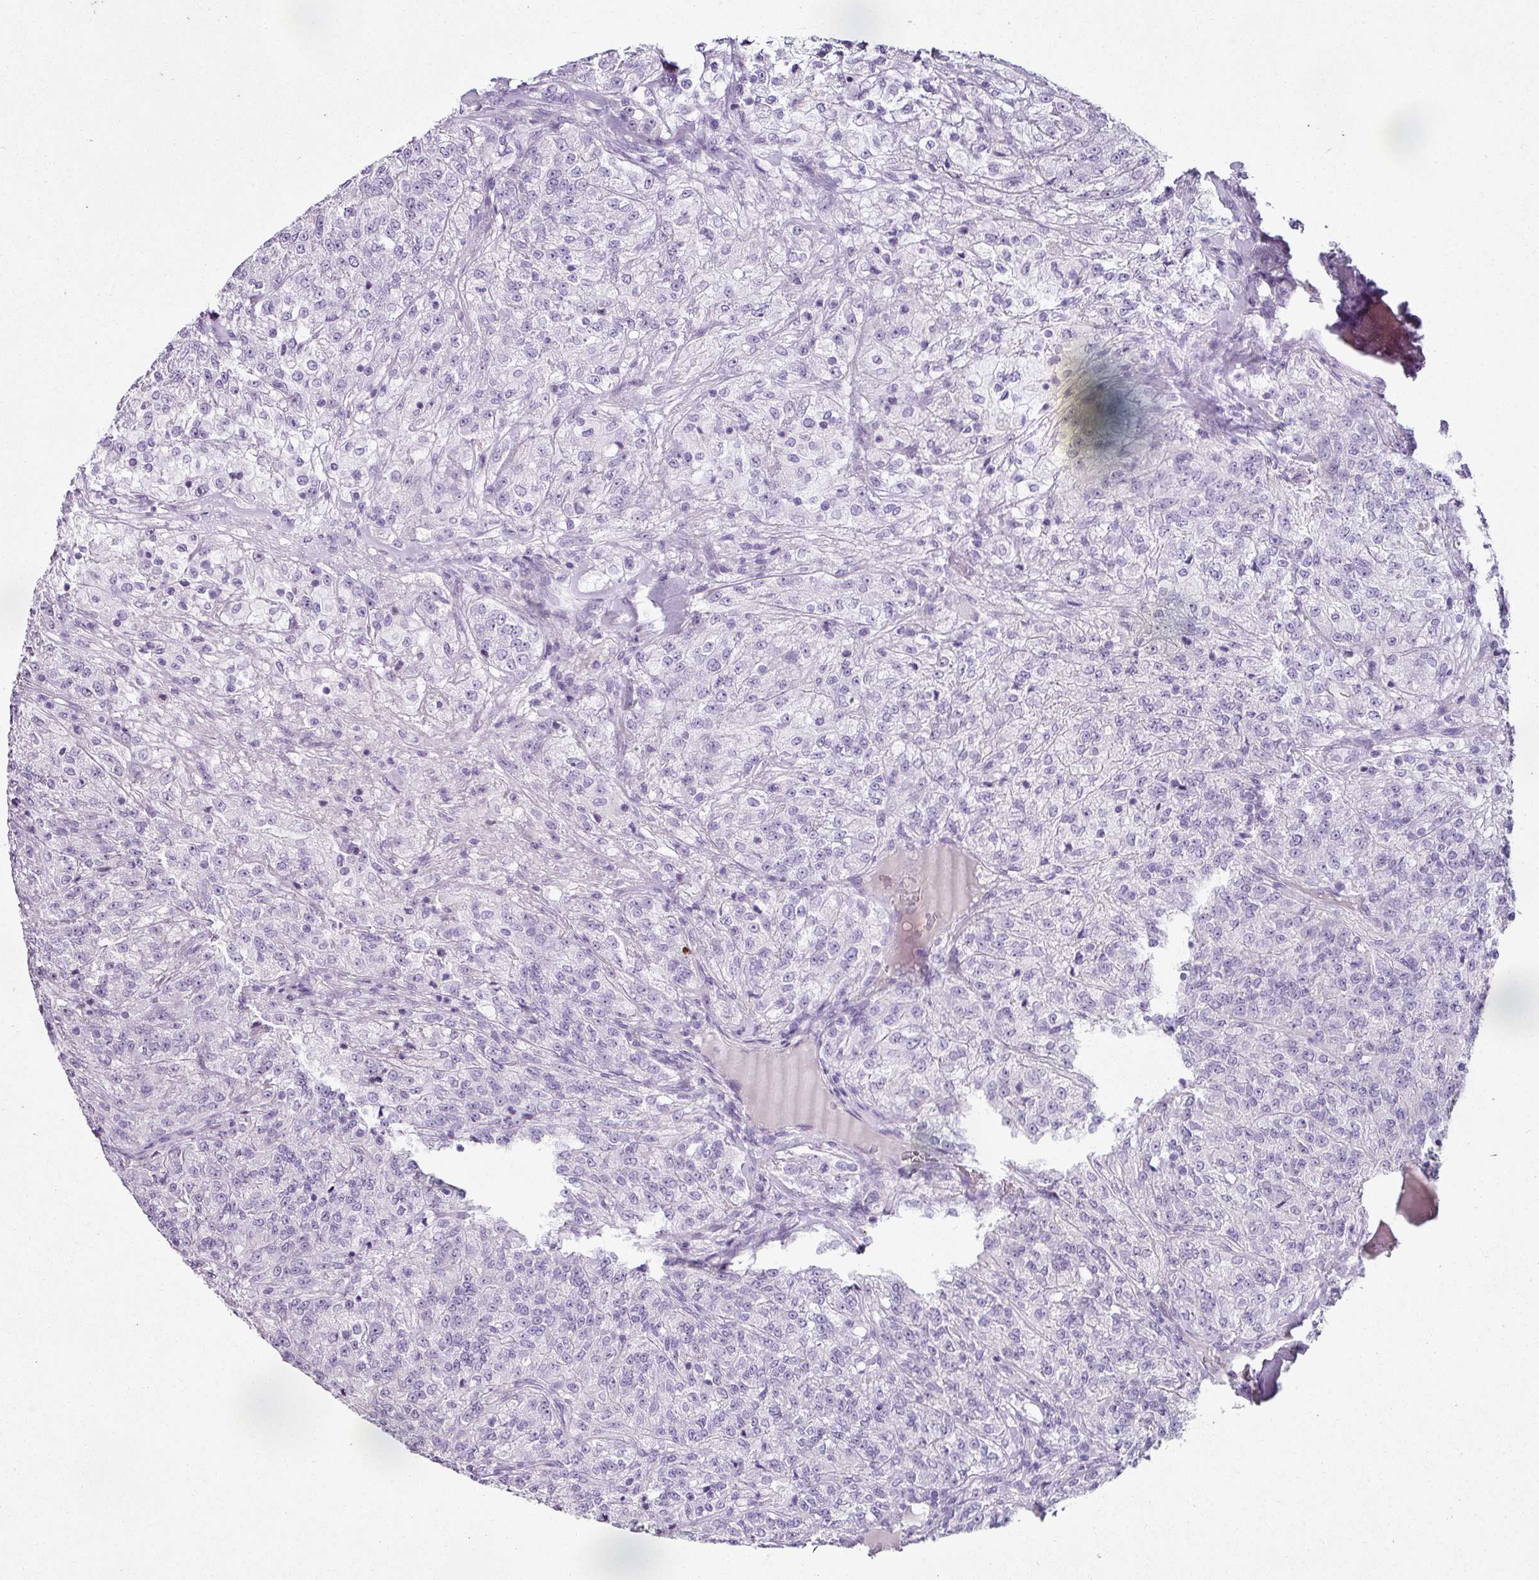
{"staining": {"intensity": "negative", "quantity": "none", "location": "none"}, "tissue": "renal cancer", "cell_type": "Tumor cells", "image_type": "cancer", "snomed": [{"axis": "morphology", "description": "Adenocarcinoma, NOS"}, {"axis": "topography", "description": "Kidney"}], "caption": "Image shows no significant protein positivity in tumor cells of renal cancer (adenocarcinoma). Brightfield microscopy of IHC stained with DAB (brown) and hematoxylin (blue), captured at high magnification.", "gene": "TRA2A", "patient": {"sex": "female", "age": 63}}